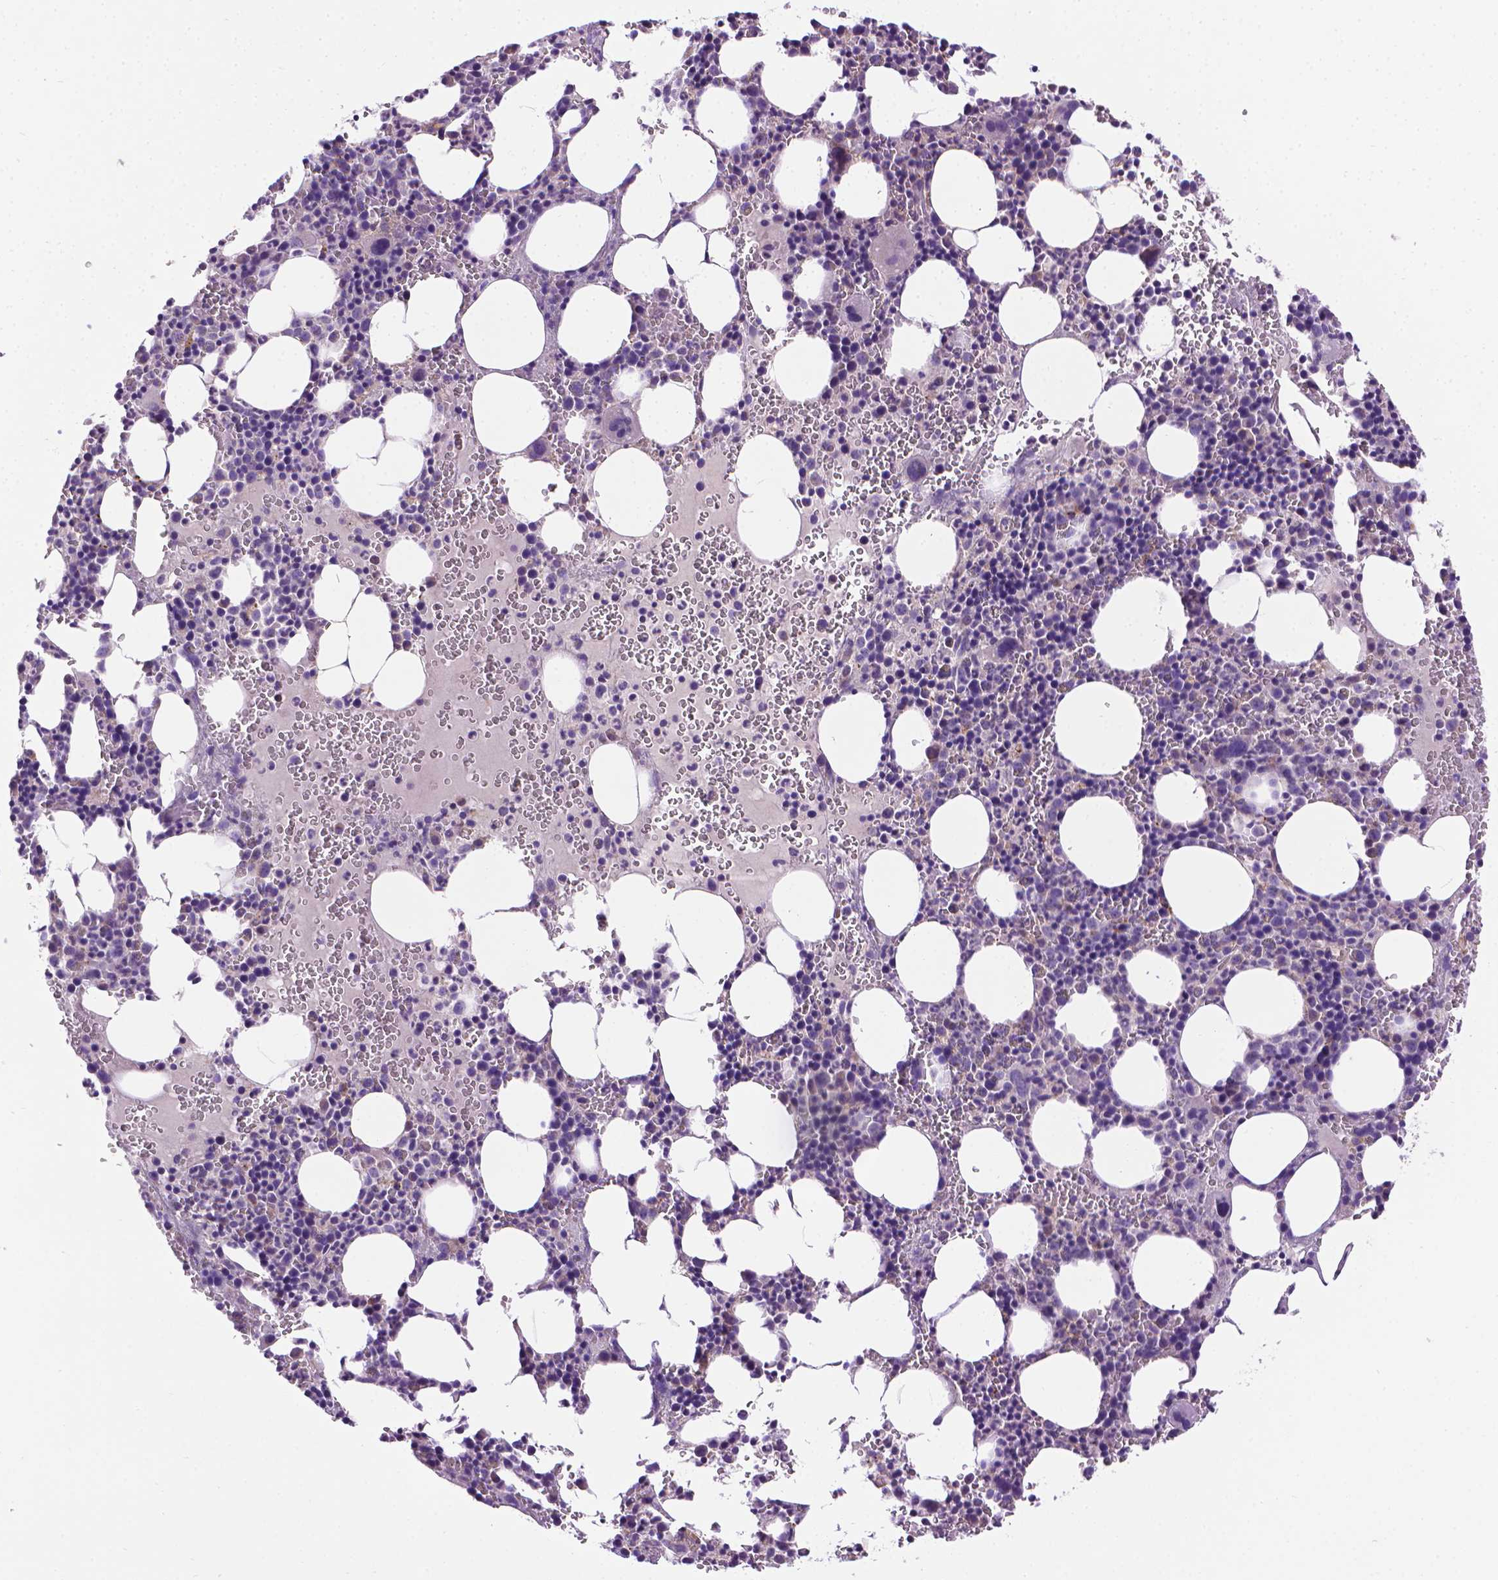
{"staining": {"intensity": "negative", "quantity": "none", "location": "none"}, "tissue": "bone marrow", "cell_type": "Hematopoietic cells", "image_type": "normal", "snomed": [{"axis": "morphology", "description": "Normal tissue, NOS"}, {"axis": "topography", "description": "Bone marrow"}], "caption": "DAB immunohistochemical staining of normal human bone marrow exhibits no significant staining in hematopoietic cells.", "gene": "SLC51B", "patient": {"sex": "male", "age": 63}}